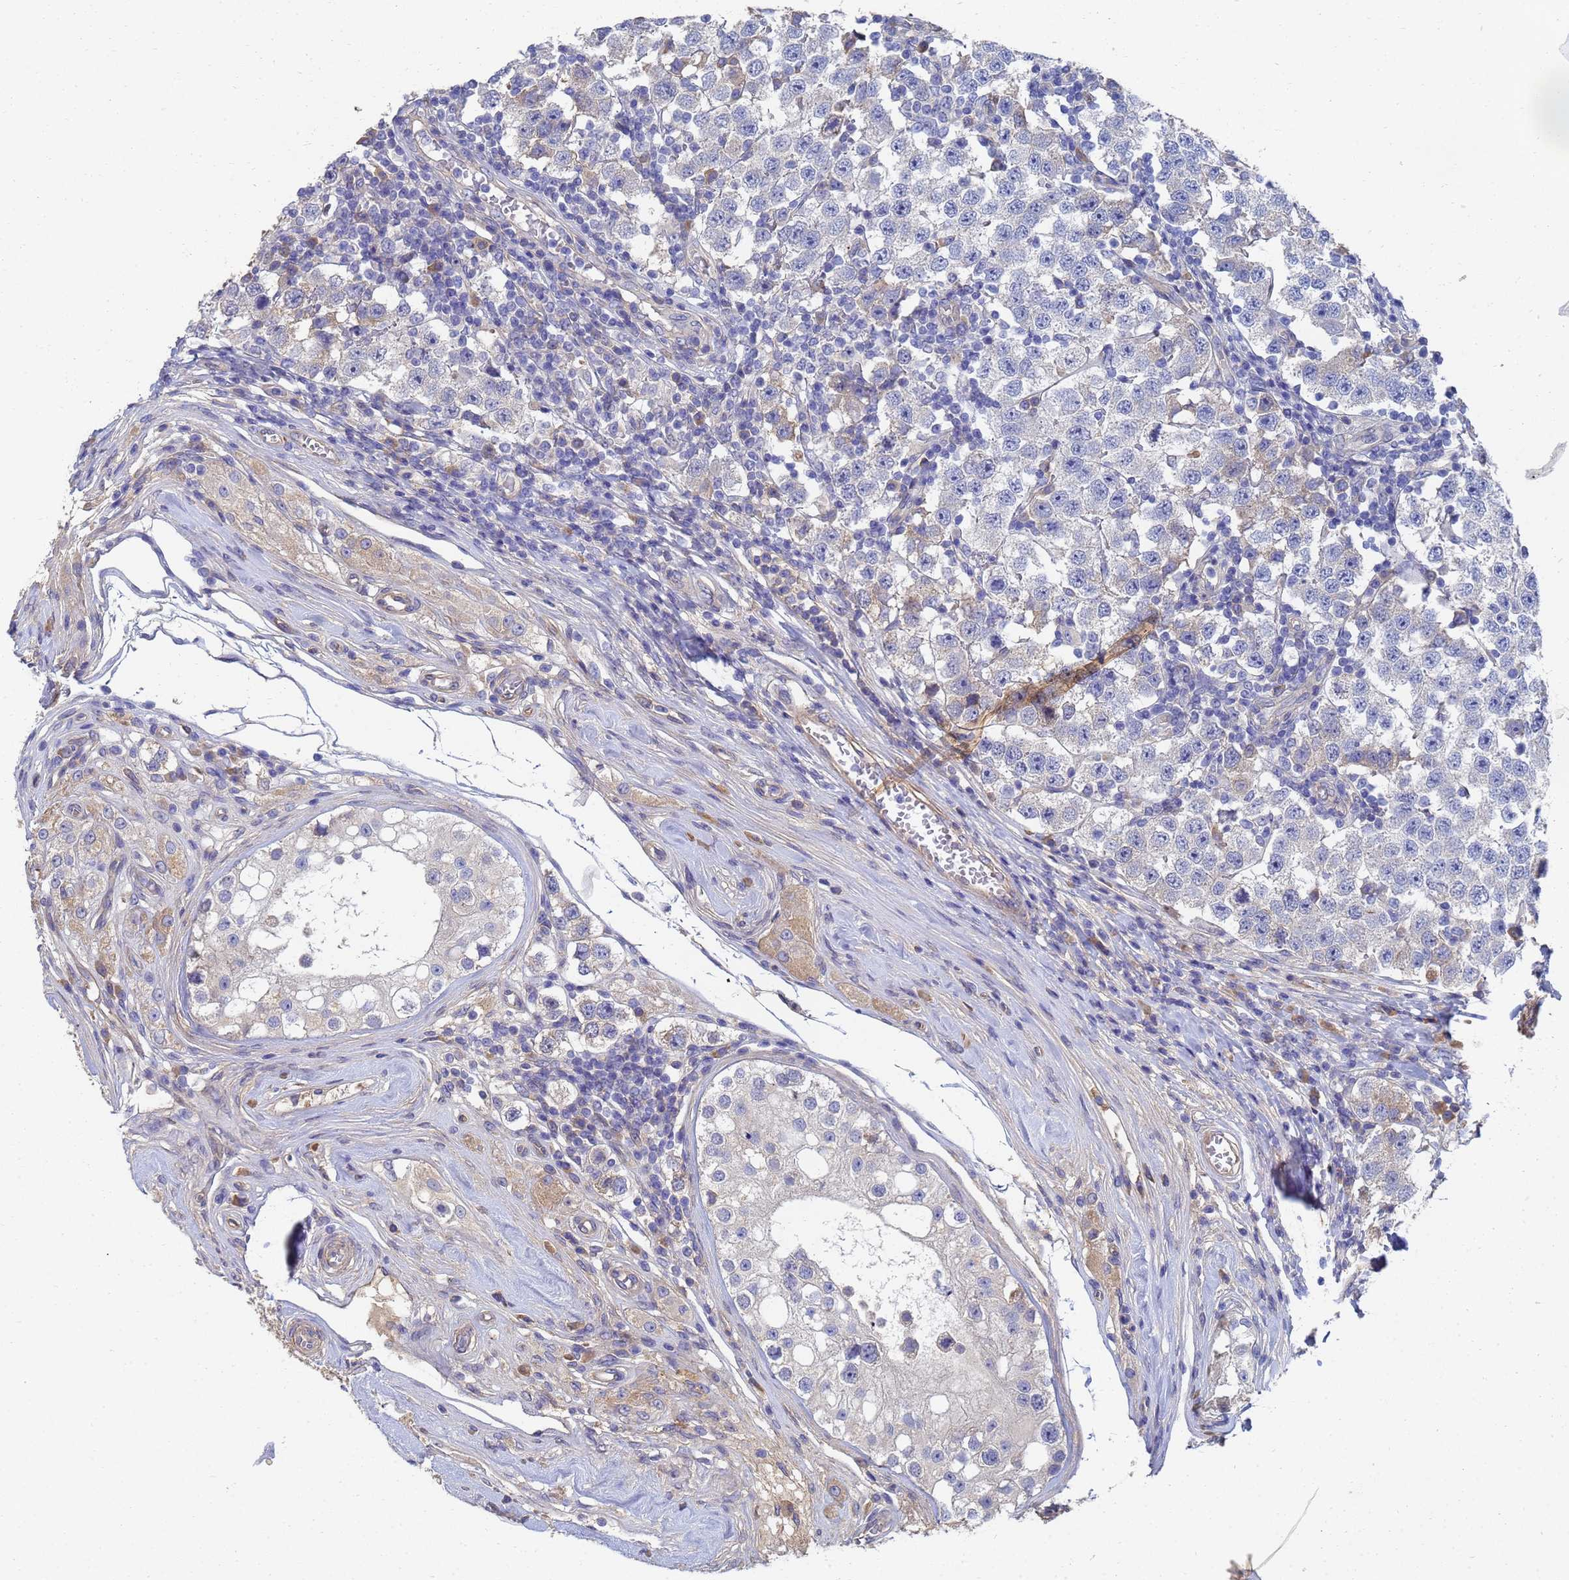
{"staining": {"intensity": "negative", "quantity": "none", "location": "none"}, "tissue": "testis cancer", "cell_type": "Tumor cells", "image_type": "cancer", "snomed": [{"axis": "morphology", "description": "Seminoma, NOS"}, {"axis": "topography", "description": "Testis"}], "caption": "Seminoma (testis) stained for a protein using immunohistochemistry (IHC) demonstrates no staining tumor cells.", "gene": "LBX2", "patient": {"sex": "male", "age": 34}}